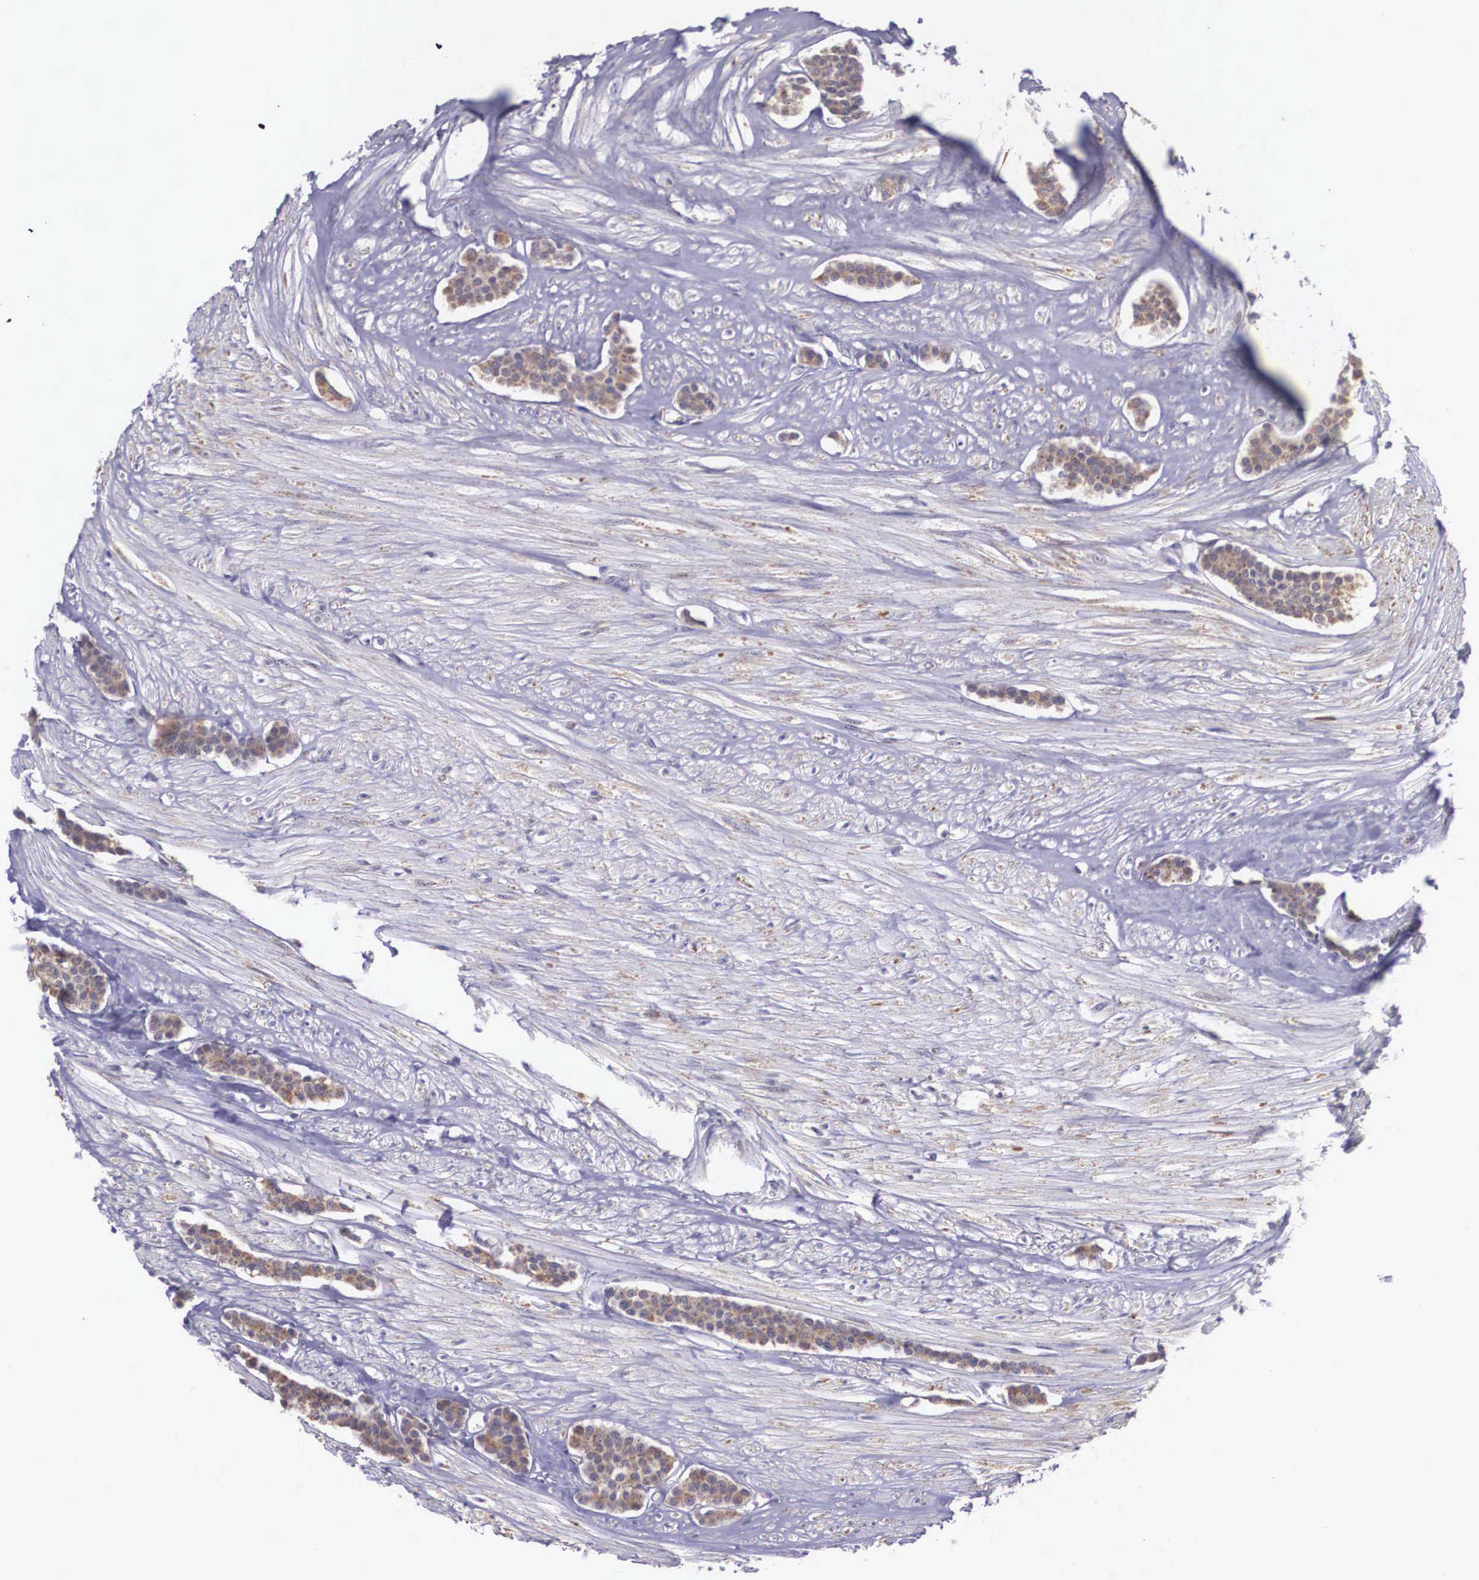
{"staining": {"intensity": "moderate", "quantity": ">75%", "location": "cytoplasmic/membranous"}, "tissue": "carcinoid", "cell_type": "Tumor cells", "image_type": "cancer", "snomed": [{"axis": "morphology", "description": "Carcinoid, malignant, NOS"}, {"axis": "topography", "description": "Small intestine"}], "caption": "Immunohistochemical staining of human carcinoid shows moderate cytoplasmic/membranous protein staining in about >75% of tumor cells.", "gene": "SLC25A21", "patient": {"sex": "male", "age": 60}}